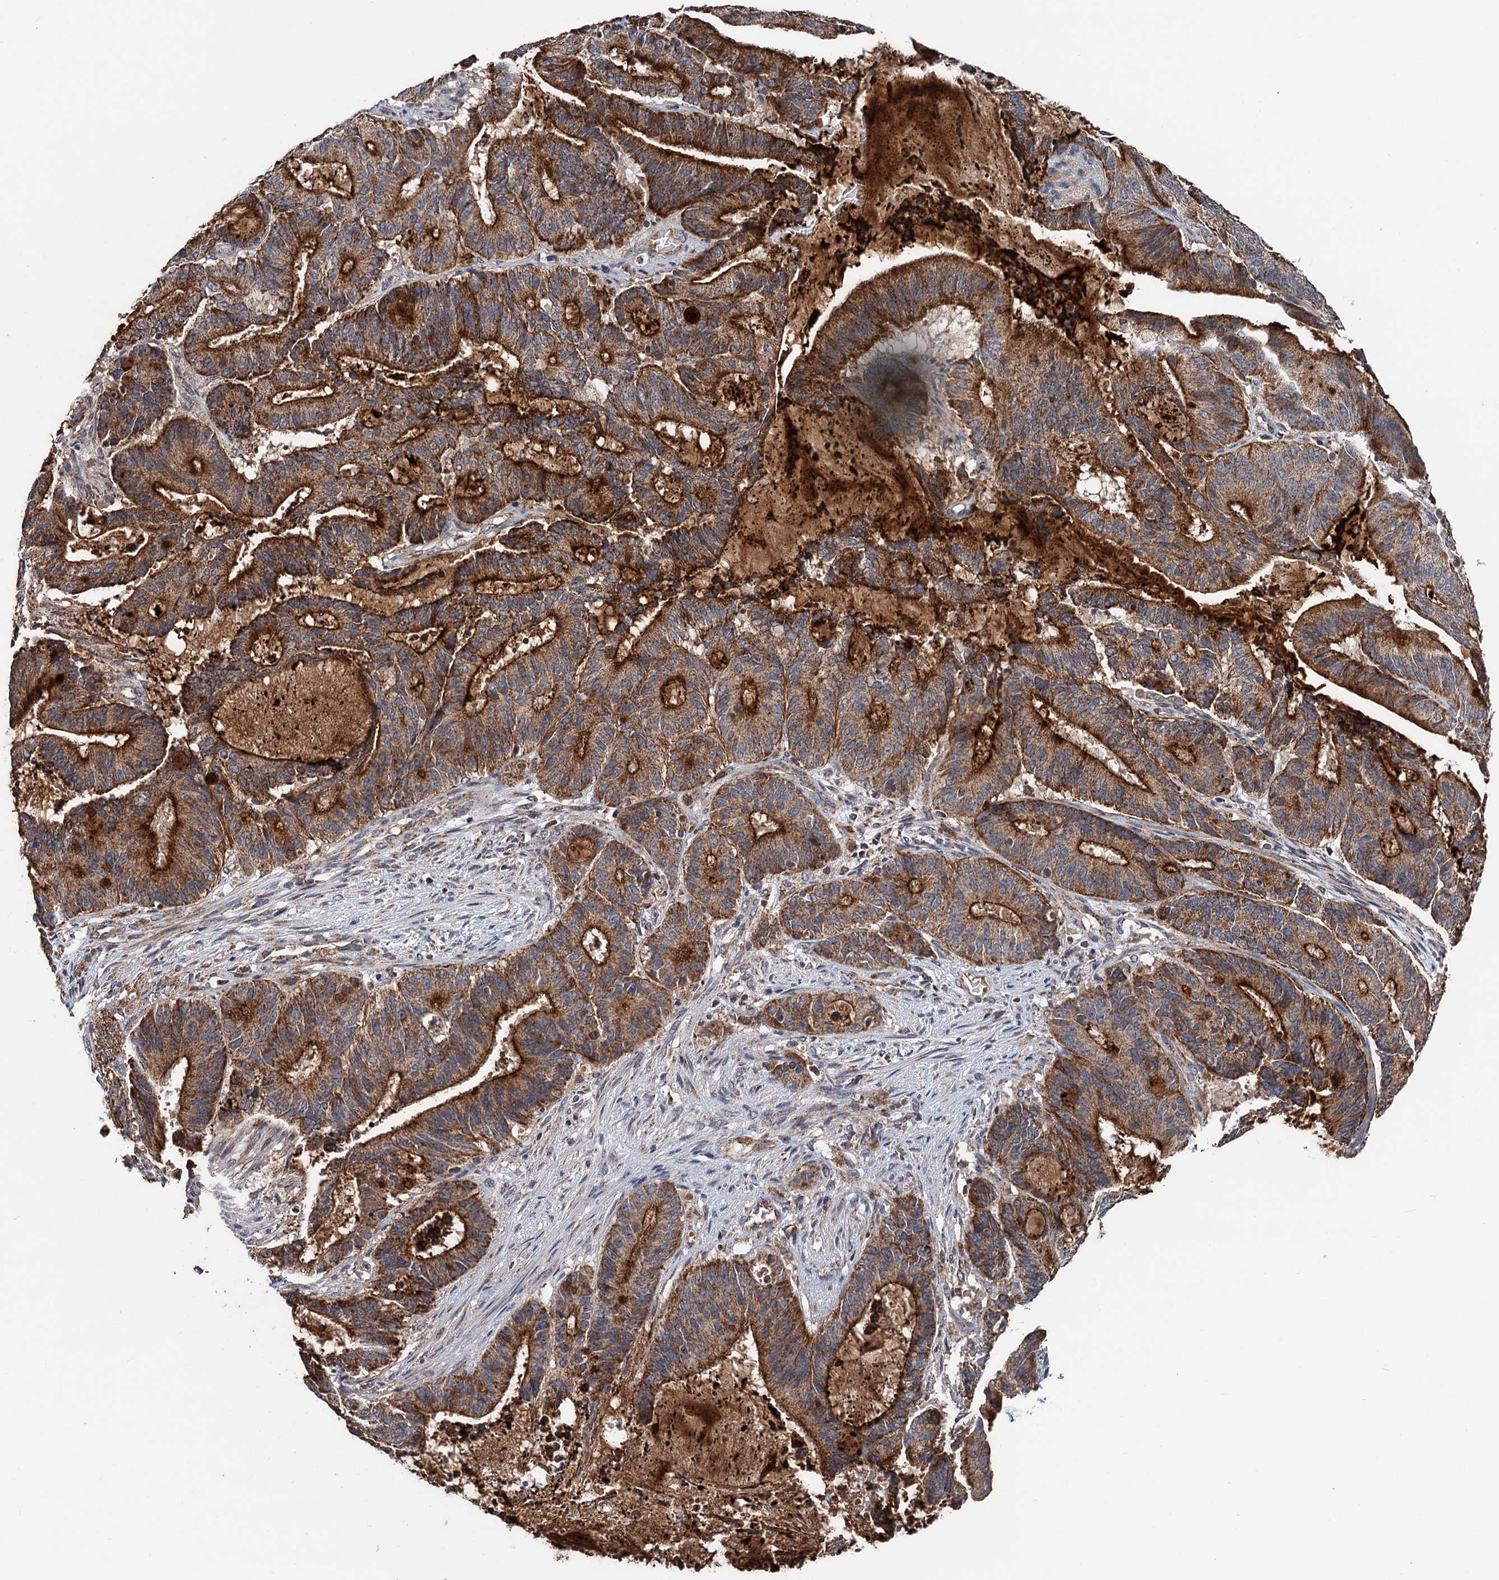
{"staining": {"intensity": "strong", "quantity": ">75%", "location": "cytoplasmic/membranous"}, "tissue": "liver cancer", "cell_type": "Tumor cells", "image_type": "cancer", "snomed": [{"axis": "morphology", "description": "Normal tissue, NOS"}, {"axis": "morphology", "description": "Cholangiocarcinoma"}, {"axis": "topography", "description": "Liver"}, {"axis": "topography", "description": "Peripheral nerve tissue"}], "caption": "Liver cholangiocarcinoma stained with immunohistochemistry exhibits strong cytoplasmic/membranous staining in about >75% of tumor cells.", "gene": "DGLUCY", "patient": {"sex": "female", "age": 73}}